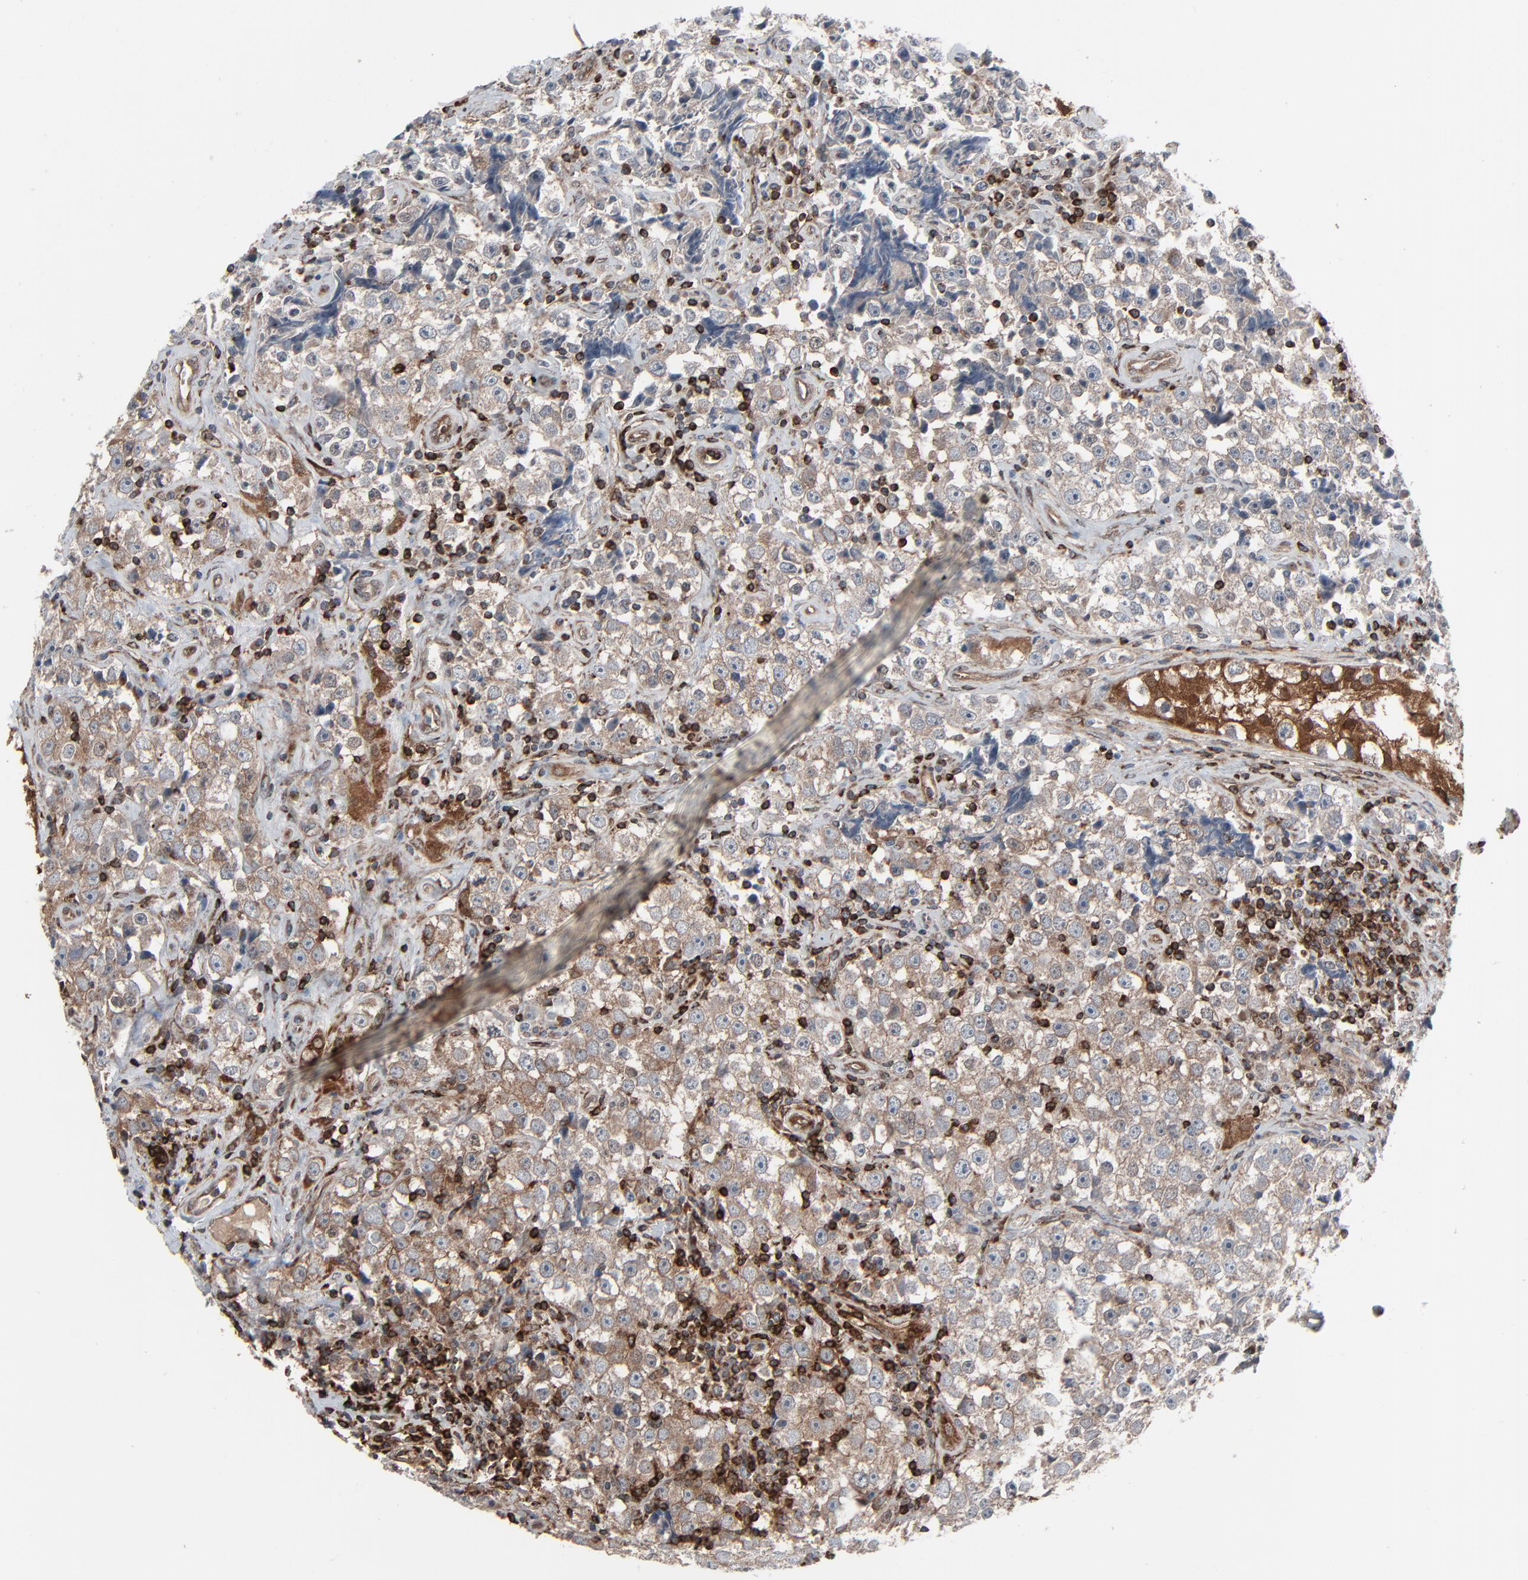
{"staining": {"intensity": "negative", "quantity": "none", "location": "none"}, "tissue": "testis cancer", "cell_type": "Tumor cells", "image_type": "cancer", "snomed": [{"axis": "morphology", "description": "Seminoma, NOS"}, {"axis": "topography", "description": "Testis"}], "caption": "This is a photomicrograph of immunohistochemistry (IHC) staining of seminoma (testis), which shows no positivity in tumor cells.", "gene": "OPTN", "patient": {"sex": "male", "age": 32}}